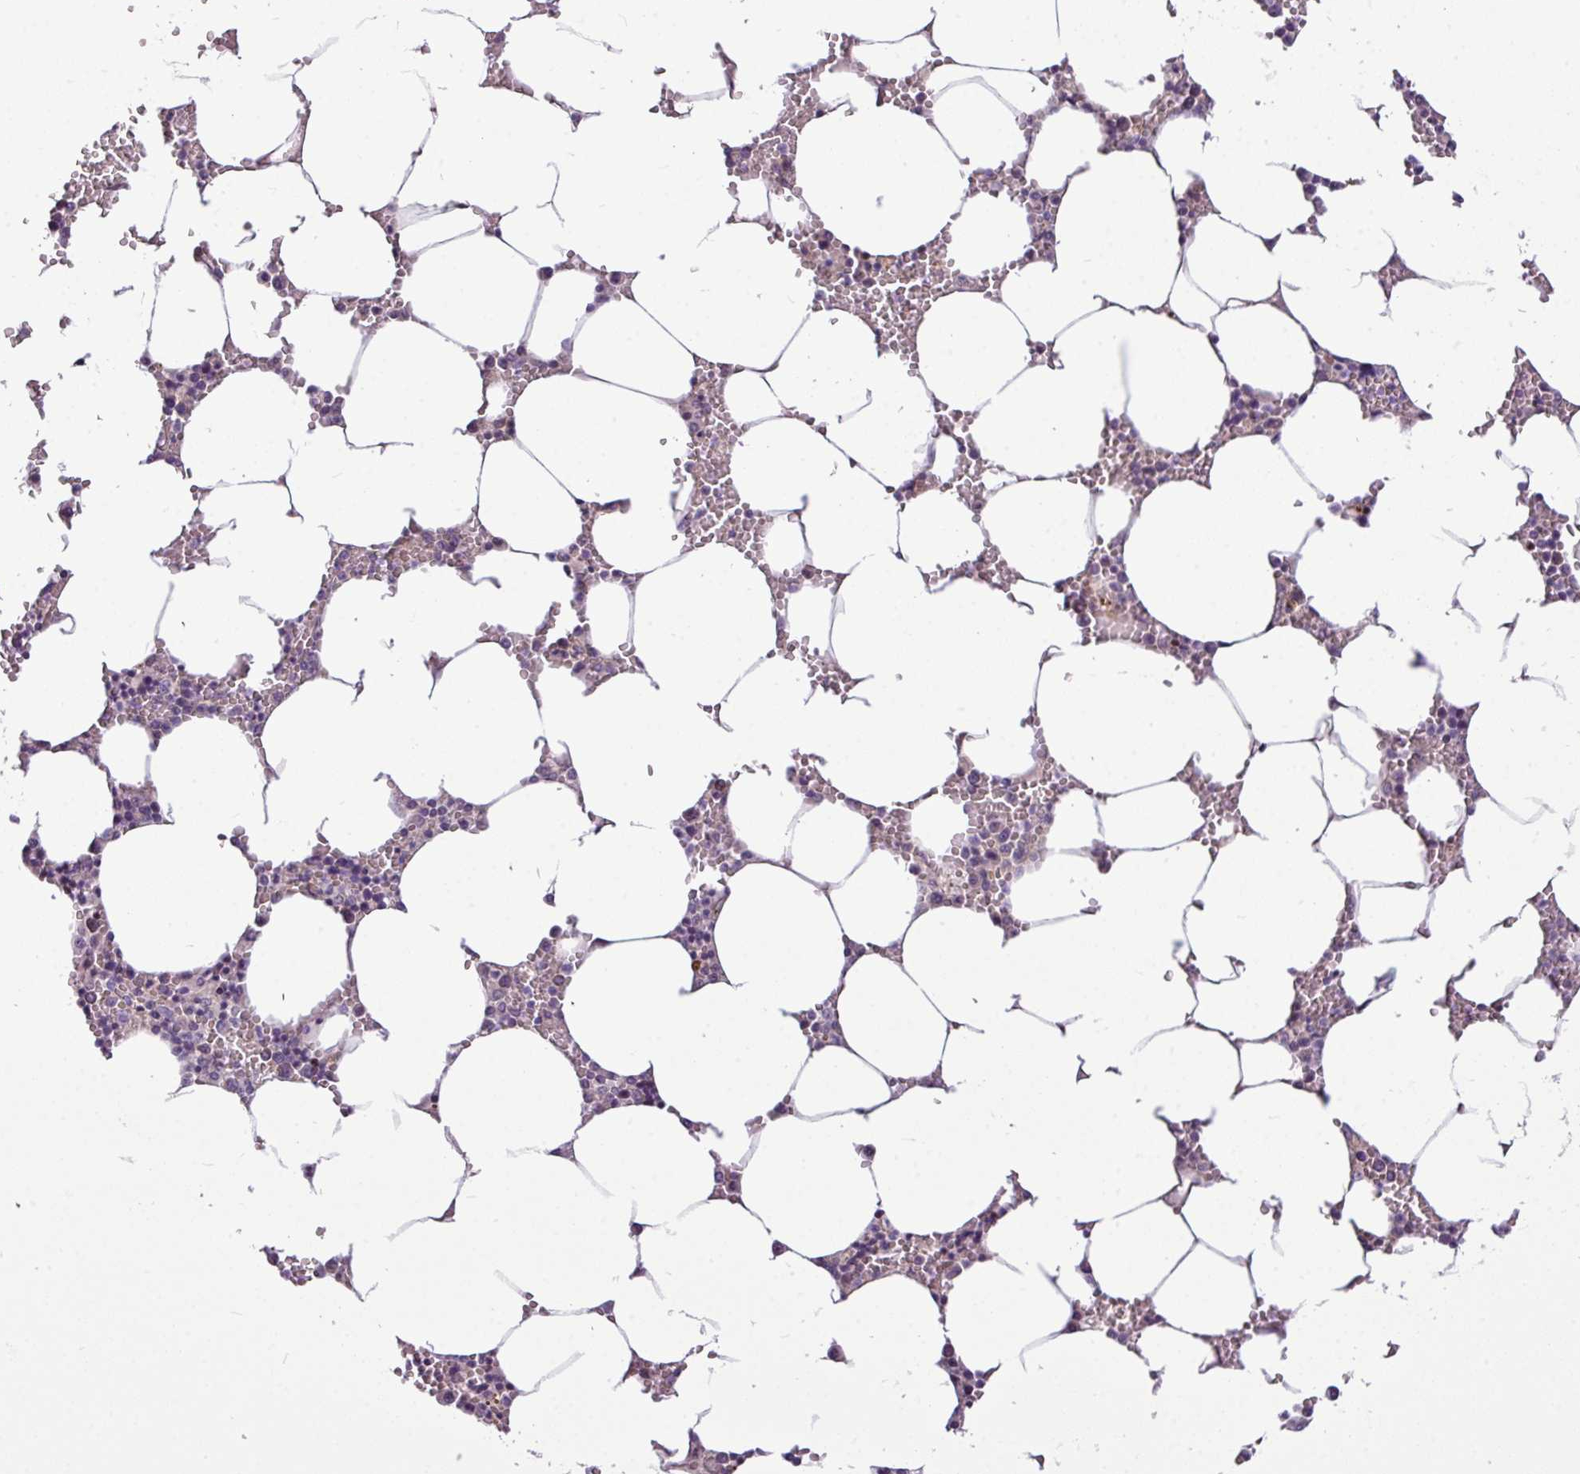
{"staining": {"intensity": "negative", "quantity": "none", "location": "none"}, "tissue": "bone marrow", "cell_type": "Hematopoietic cells", "image_type": "normal", "snomed": [{"axis": "morphology", "description": "Normal tissue, NOS"}, {"axis": "topography", "description": "Bone marrow"}], "caption": "DAB immunohistochemical staining of normal human bone marrow reveals no significant expression in hematopoietic cells.", "gene": "IL17A", "patient": {"sex": "male", "age": 70}}